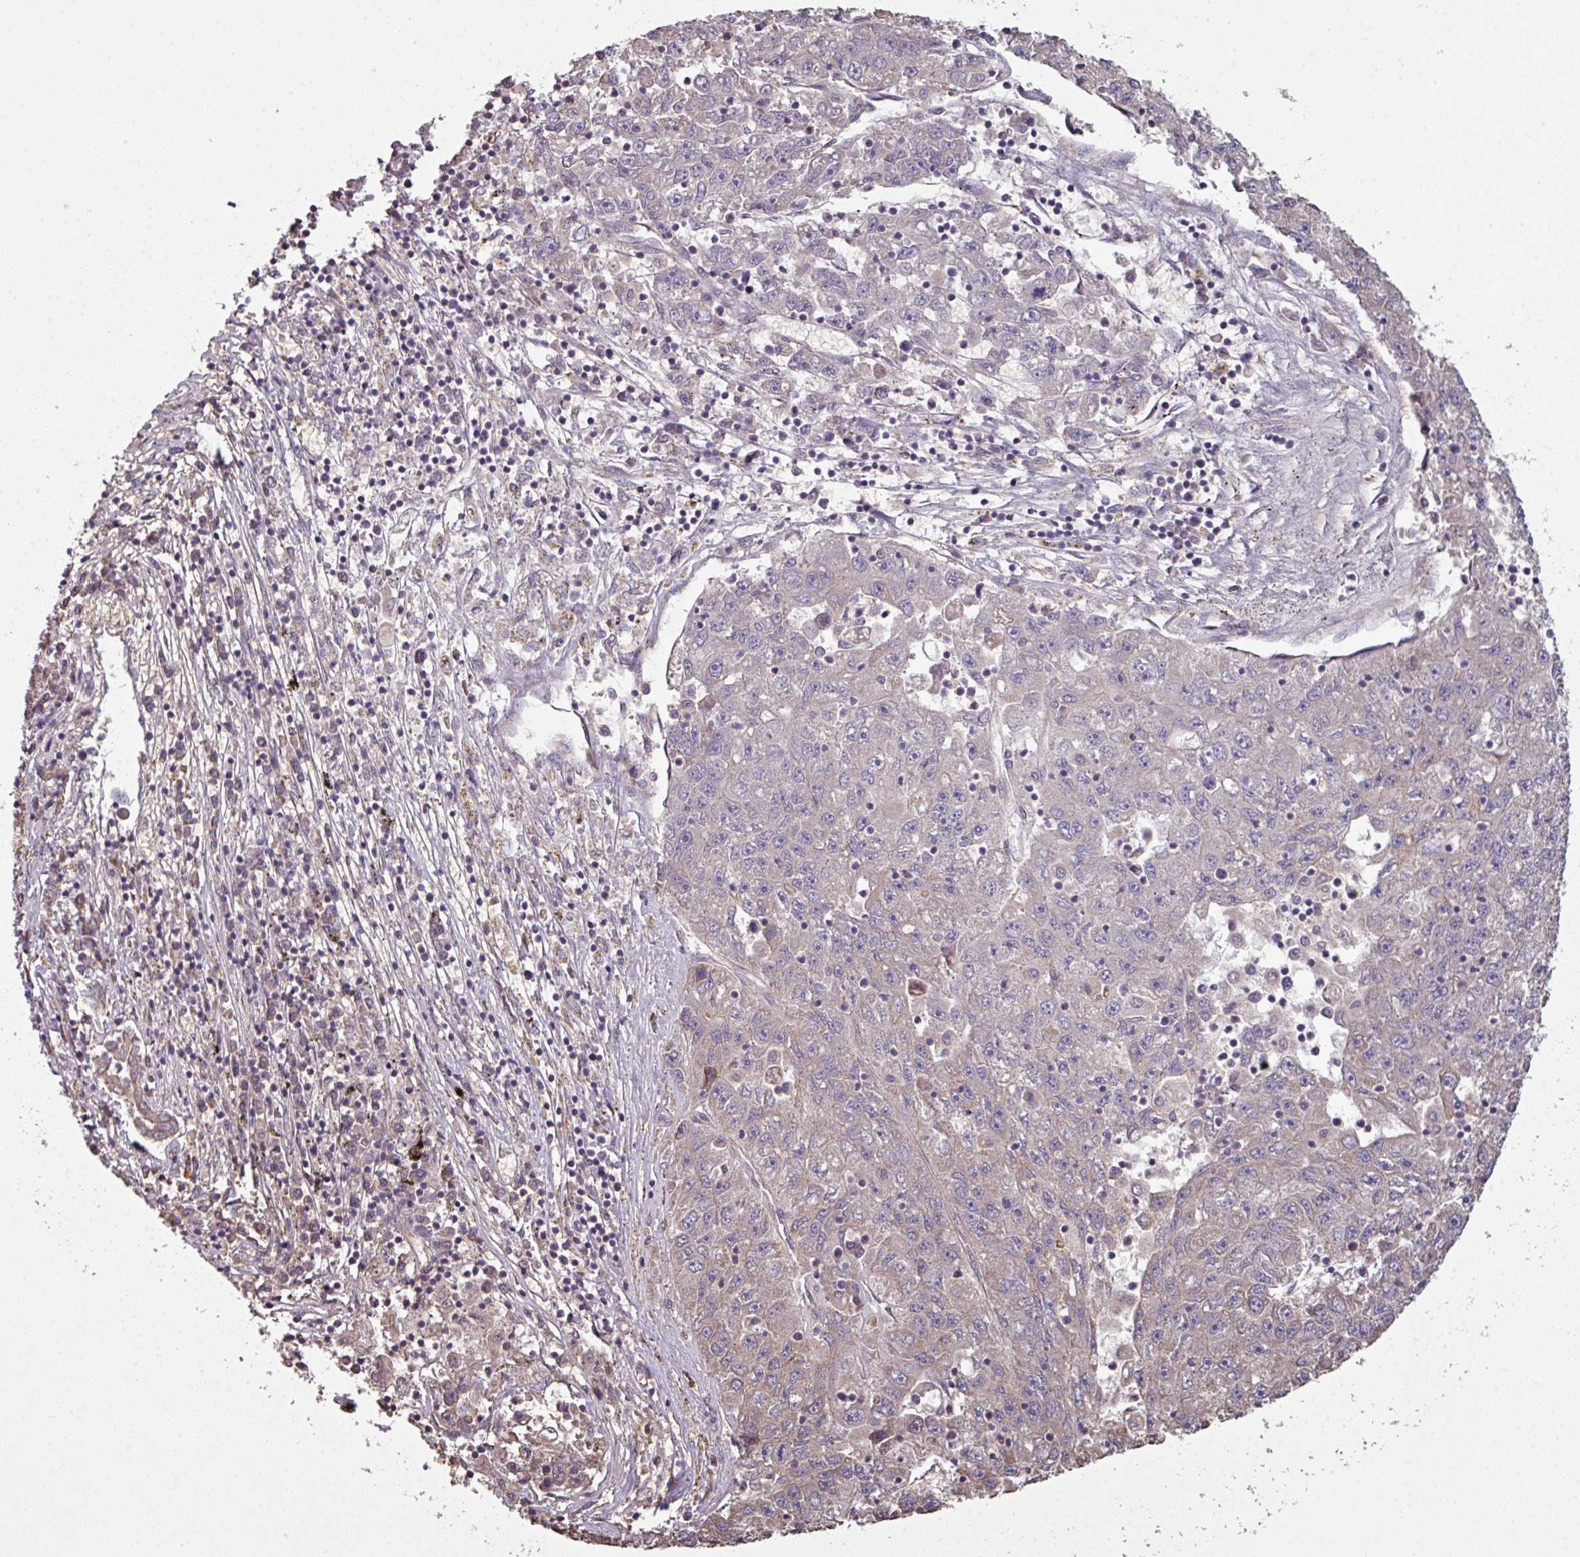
{"staining": {"intensity": "negative", "quantity": "none", "location": "none"}, "tissue": "liver cancer", "cell_type": "Tumor cells", "image_type": "cancer", "snomed": [{"axis": "morphology", "description": "Carcinoma, Hepatocellular, NOS"}, {"axis": "topography", "description": "Liver"}], "caption": "Liver cancer (hepatocellular carcinoma) was stained to show a protein in brown. There is no significant staining in tumor cells.", "gene": "NHSL2", "patient": {"sex": "male", "age": 49}}